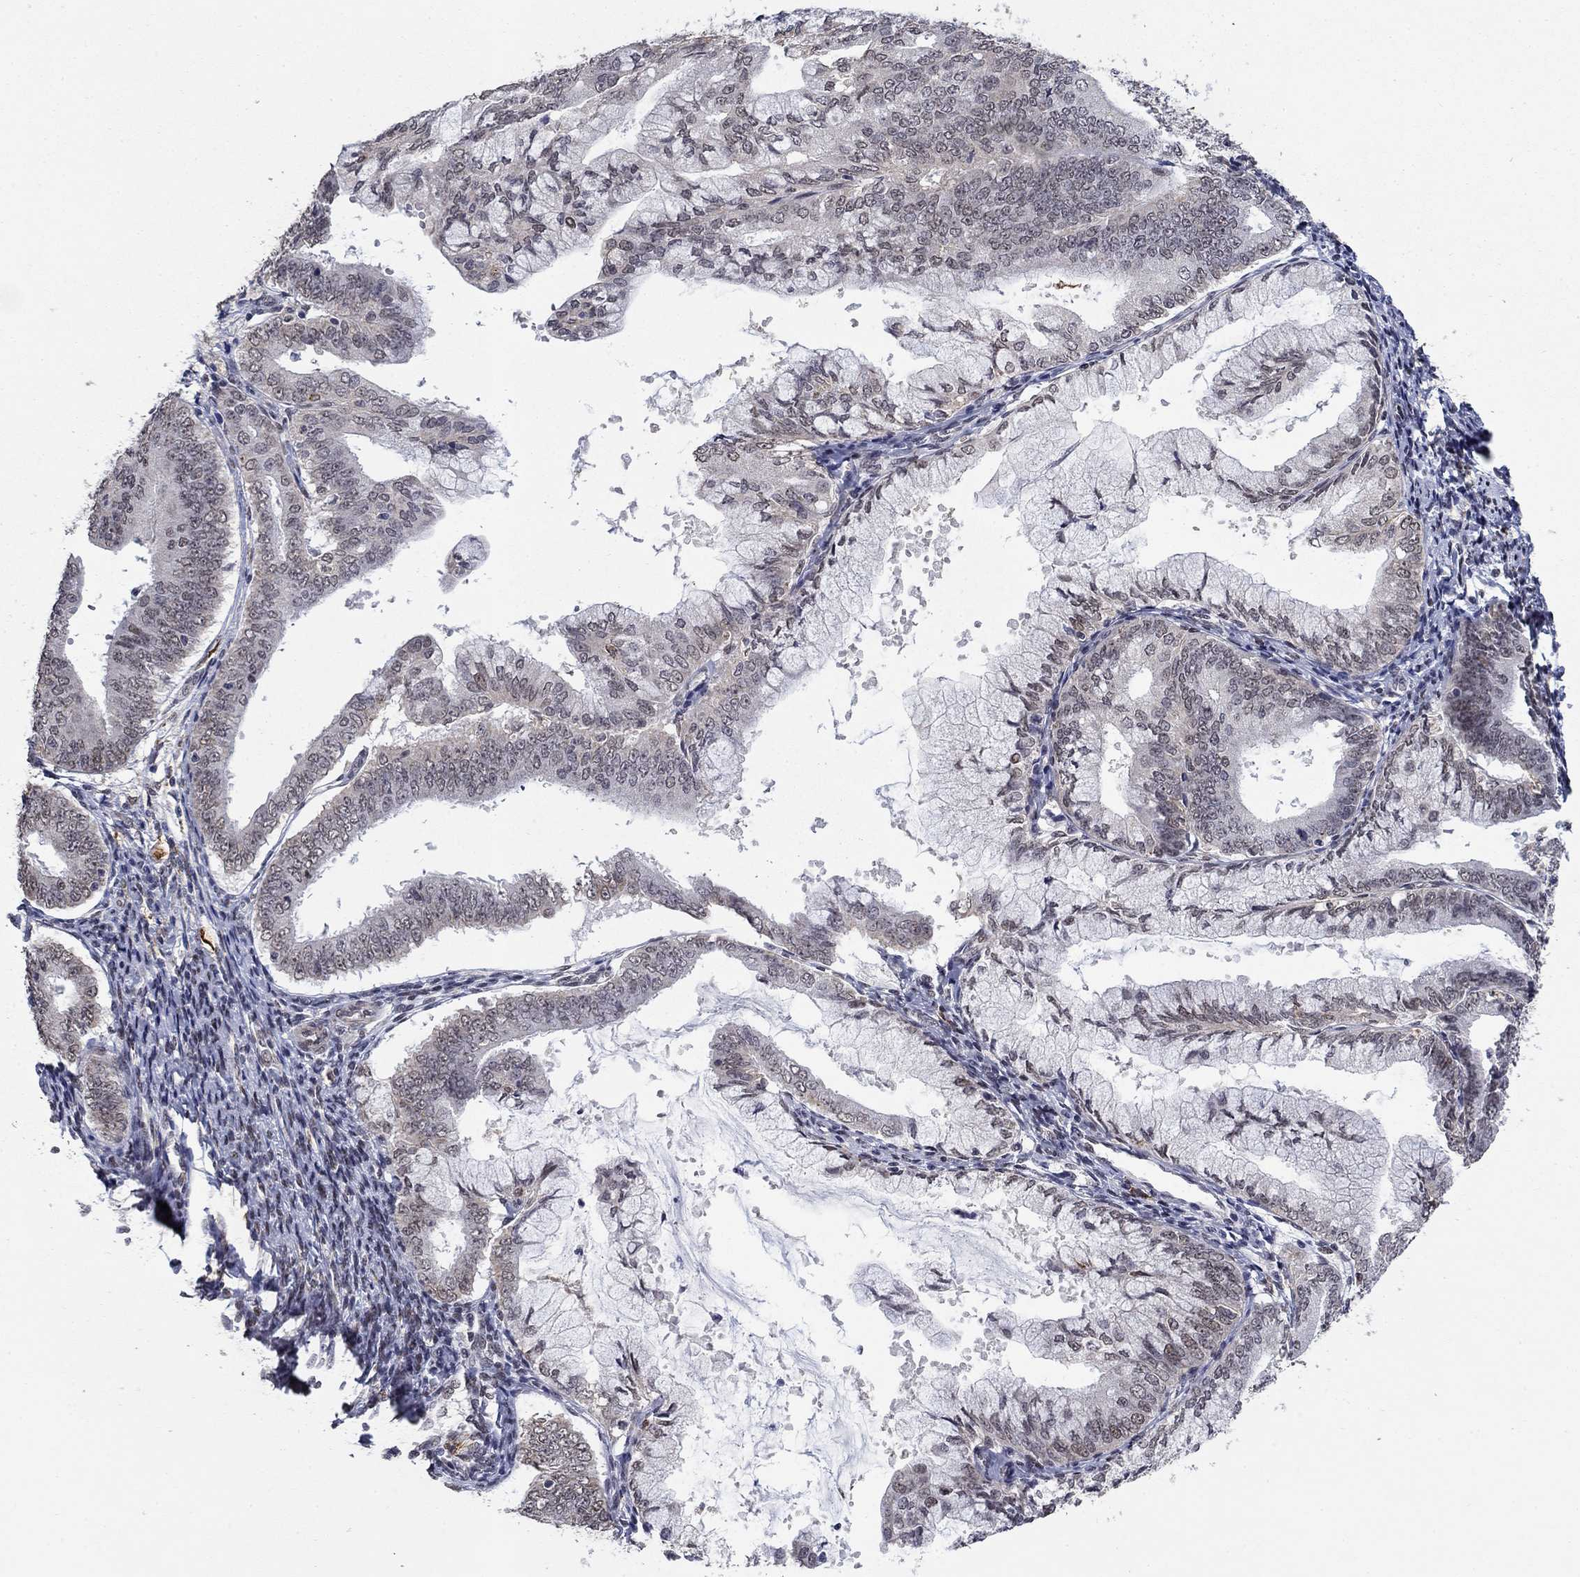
{"staining": {"intensity": "negative", "quantity": "none", "location": "none"}, "tissue": "endometrial cancer", "cell_type": "Tumor cells", "image_type": "cancer", "snomed": [{"axis": "morphology", "description": "Adenocarcinoma, NOS"}, {"axis": "topography", "description": "Endometrium"}], "caption": "Immunohistochemical staining of endometrial cancer exhibits no significant staining in tumor cells. The staining was performed using DAB to visualize the protein expression in brown, while the nuclei were stained in blue with hematoxylin (Magnification: 20x).", "gene": "GRIA3", "patient": {"sex": "female", "age": 63}}